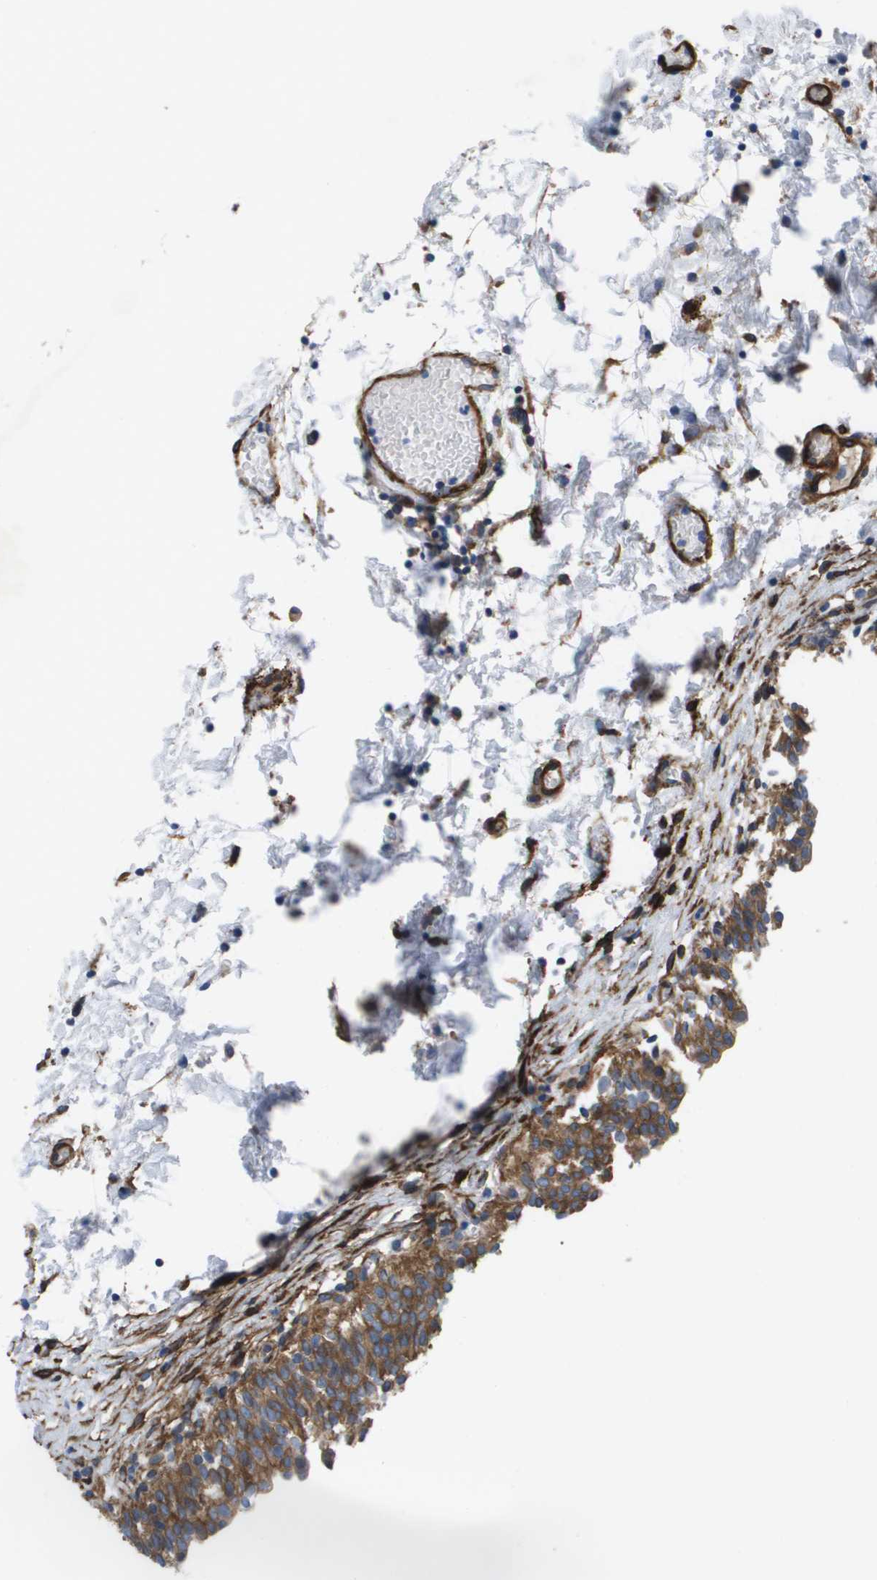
{"staining": {"intensity": "moderate", "quantity": ">75%", "location": "cytoplasmic/membranous"}, "tissue": "urinary bladder", "cell_type": "Urothelial cells", "image_type": "normal", "snomed": [{"axis": "morphology", "description": "Normal tissue, NOS"}, {"axis": "topography", "description": "Urinary bladder"}], "caption": "Immunohistochemistry (IHC) histopathology image of normal urinary bladder stained for a protein (brown), which demonstrates medium levels of moderate cytoplasmic/membranous expression in approximately >75% of urothelial cells.", "gene": "LPP", "patient": {"sex": "male", "age": 55}}